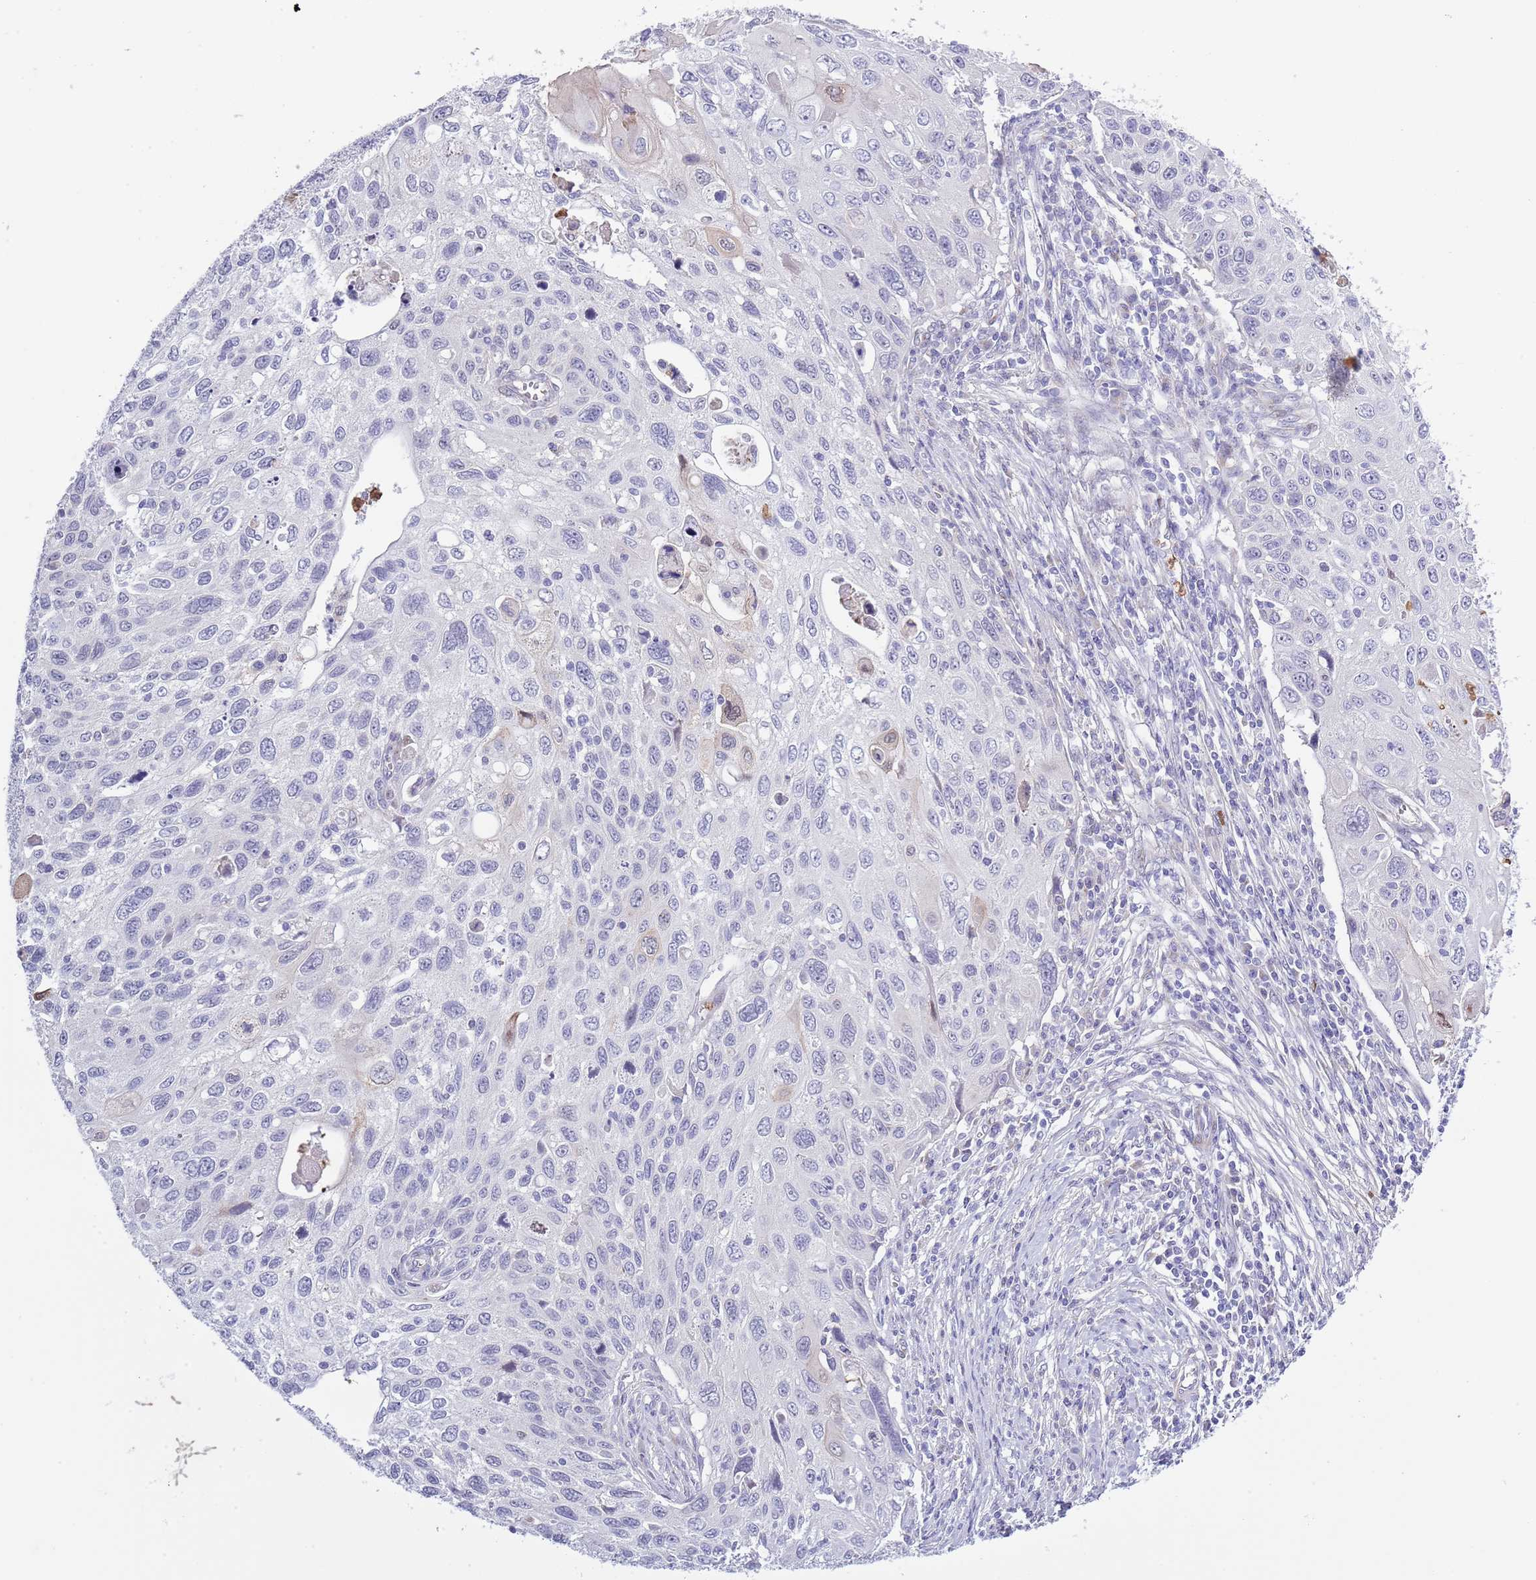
{"staining": {"intensity": "negative", "quantity": "none", "location": "none"}, "tissue": "cervical cancer", "cell_type": "Tumor cells", "image_type": "cancer", "snomed": [{"axis": "morphology", "description": "Squamous cell carcinoma, NOS"}, {"axis": "topography", "description": "Cervix"}], "caption": "An immunohistochemistry photomicrograph of cervical squamous cell carcinoma is shown. There is no staining in tumor cells of cervical squamous cell carcinoma. (Brightfield microscopy of DAB (3,3'-diaminobenzidine) immunohistochemistry (IHC) at high magnification).", "gene": "ZFP2", "patient": {"sex": "female", "age": 70}}